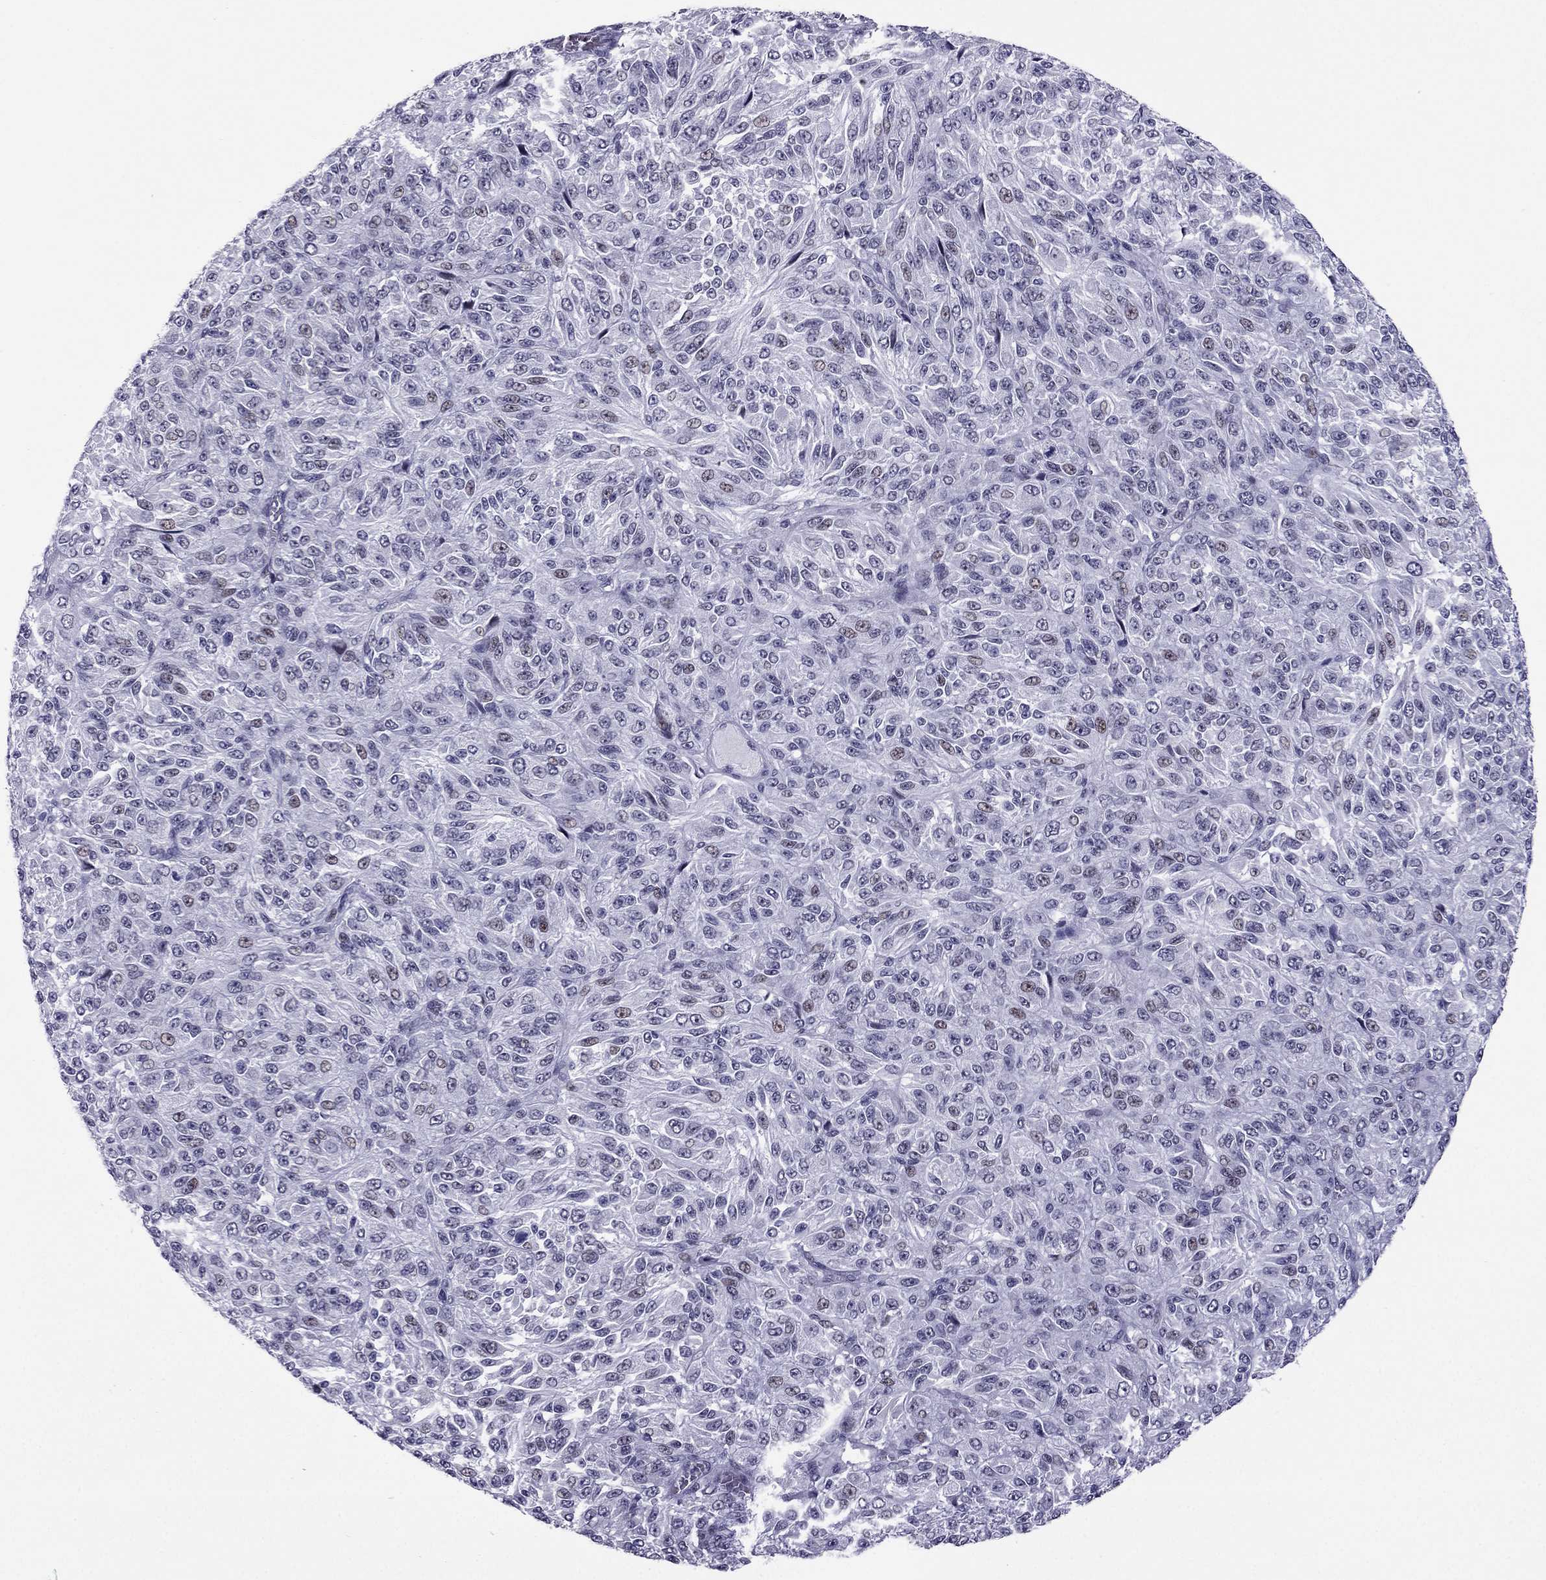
{"staining": {"intensity": "weak", "quantity": "<25%", "location": "nuclear"}, "tissue": "melanoma", "cell_type": "Tumor cells", "image_type": "cancer", "snomed": [{"axis": "morphology", "description": "Malignant melanoma, Metastatic site"}, {"axis": "topography", "description": "Brain"}], "caption": "The photomicrograph shows no staining of tumor cells in malignant melanoma (metastatic site).", "gene": "MYLK3", "patient": {"sex": "female", "age": 56}}